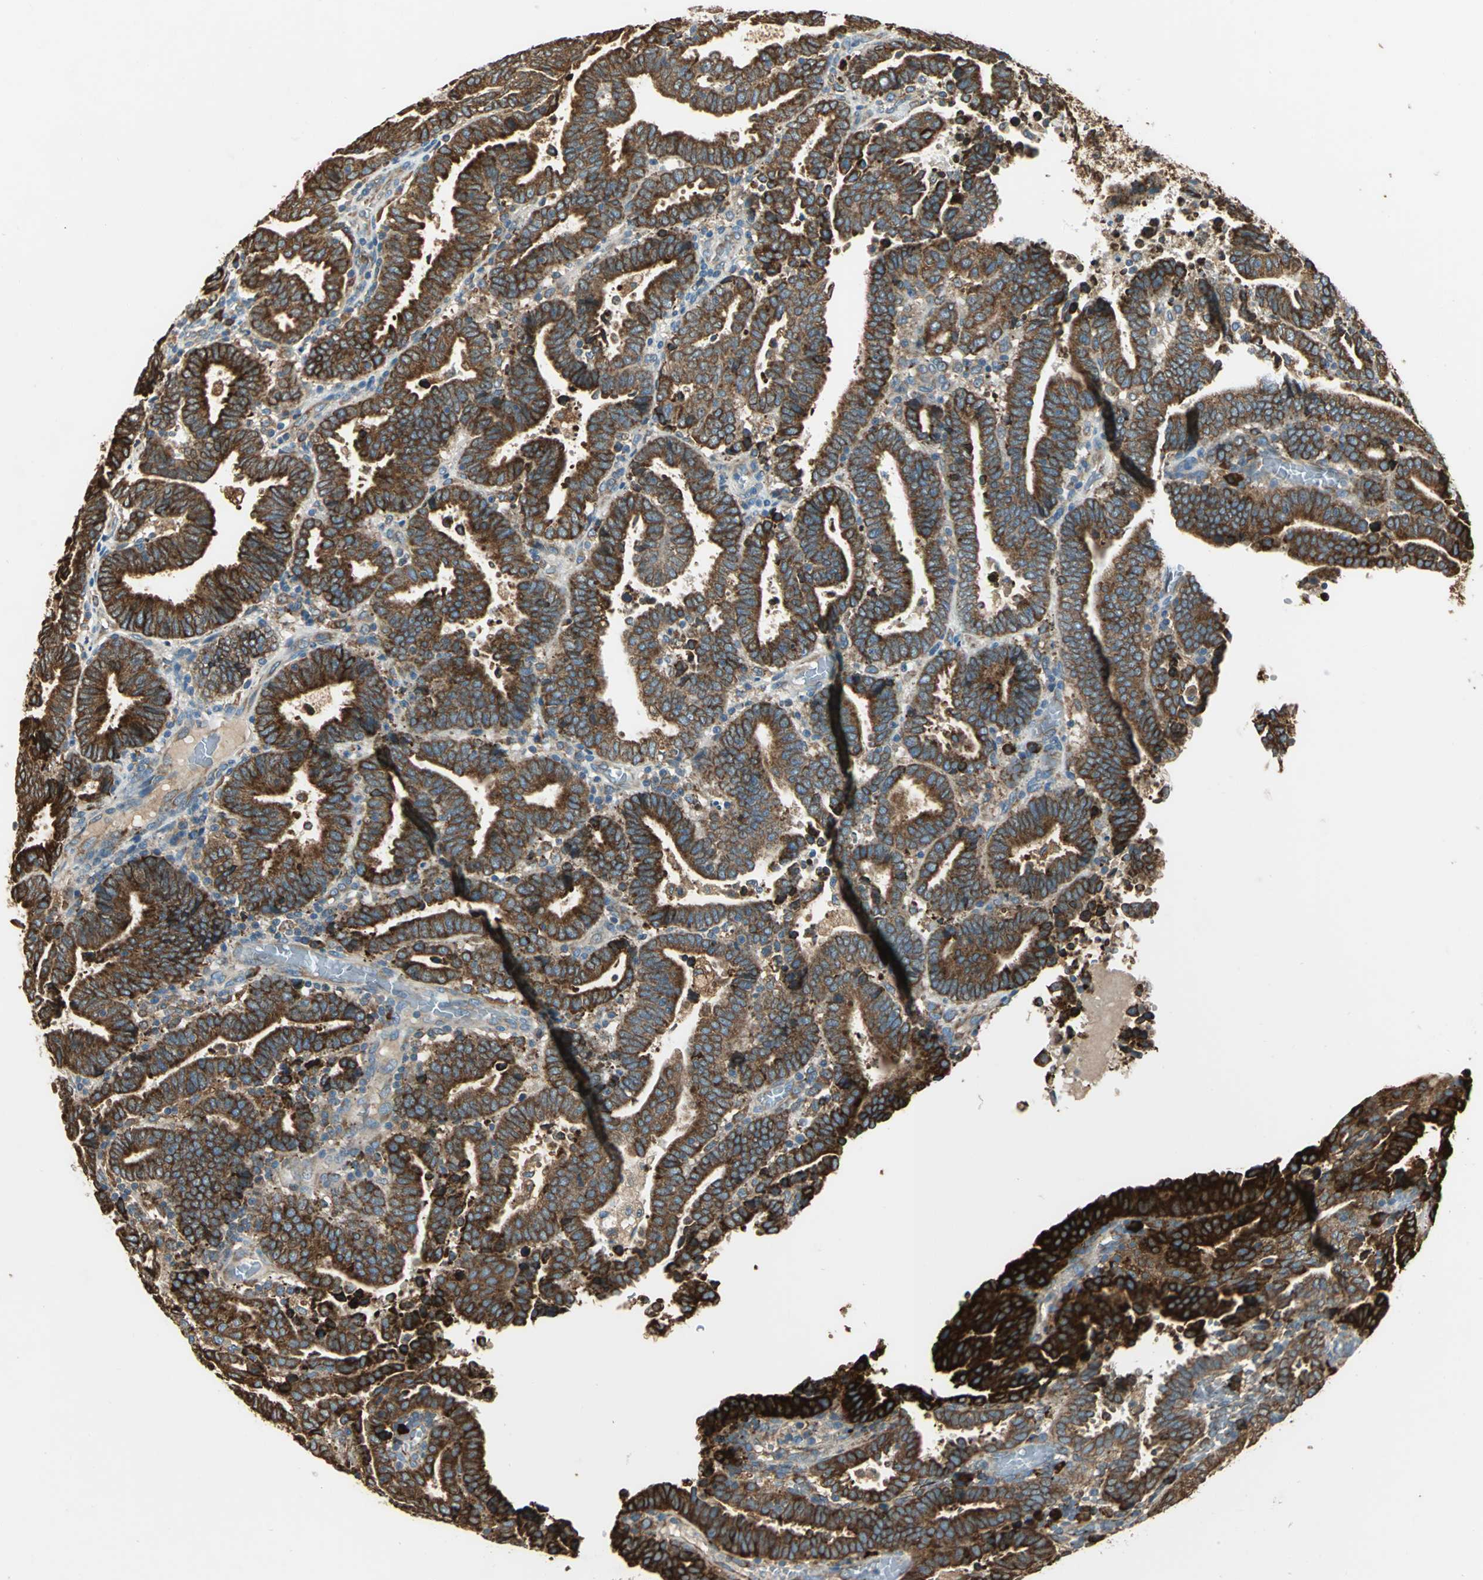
{"staining": {"intensity": "strong", "quantity": ">75%", "location": "cytoplasmic/membranous"}, "tissue": "endometrial cancer", "cell_type": "Tumor cells", "image_type": "cancer", "snomed": [{"axis": "morphology", "description": "Adenocarcinoma, NOS"}, {"axis": "topography", "description": "Uterus"}], "caption": "The immunohistochemical stain highlights strong cytoplasmic/membranous staining in tumor cells of endometrial cancer (adenocarcinoma) tissue. (Brightfield microscopy of DAB IHC at high magnification).", "gene": "PDIA4", "patient": {"sex": "female", "age": 83}}